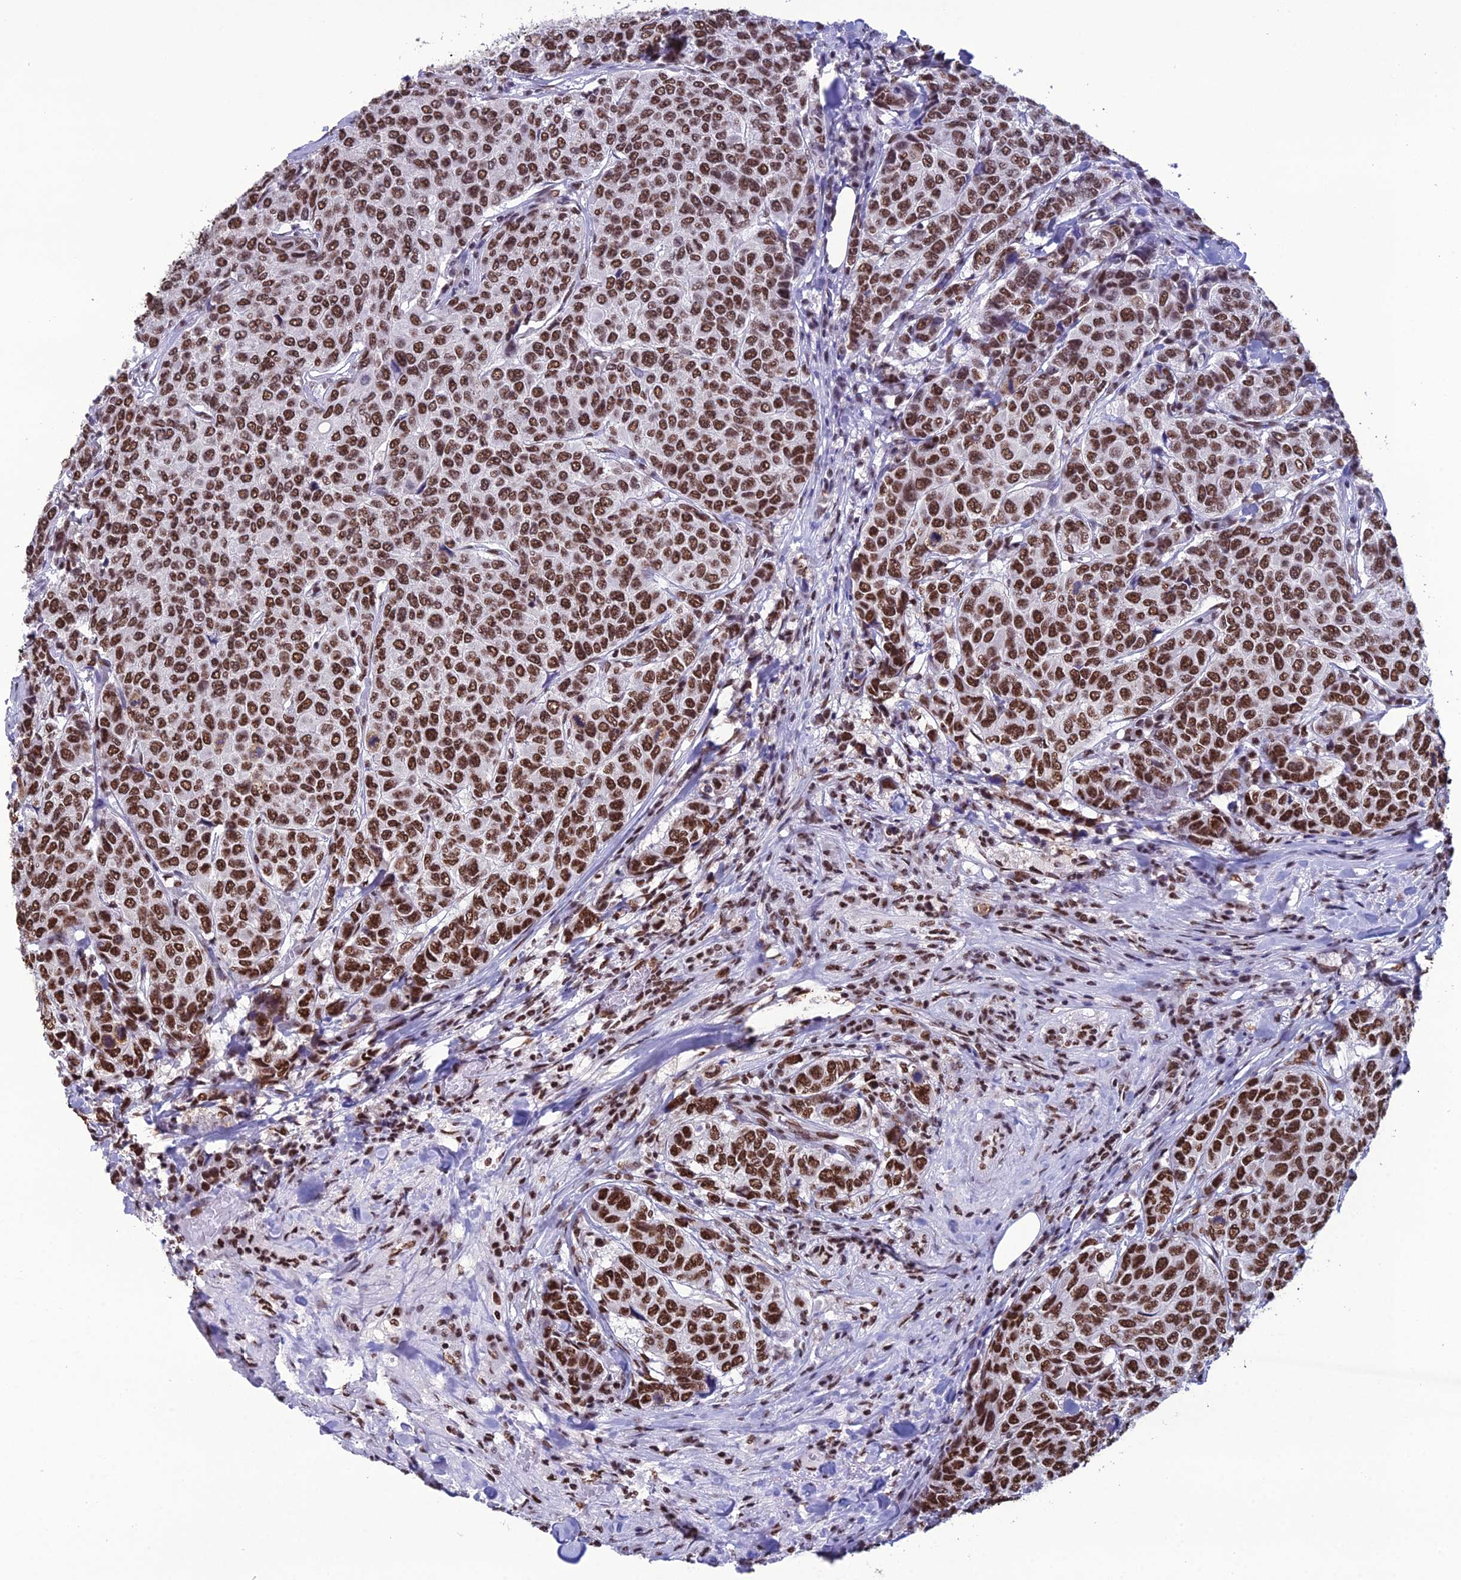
{"staining": {"intensity": "strong", "quantity": ">75%", "location": "nuclear"}, "tissue": "breast cancer", "cell_type": "Tumor cells", "image_type": "cancer", "snomed": [{"axis": "morphology", "description": "Duct carcinoma"}, {"axis": "topography", "description": "Breast"}], "caption": "Breast cancer stained for a protein (brown) demonstrates strong nuclear positive staining in about >75% of tumor cells.", "gene": "PRAMEF12", "patient": {"sex": "female", "age": 55}}